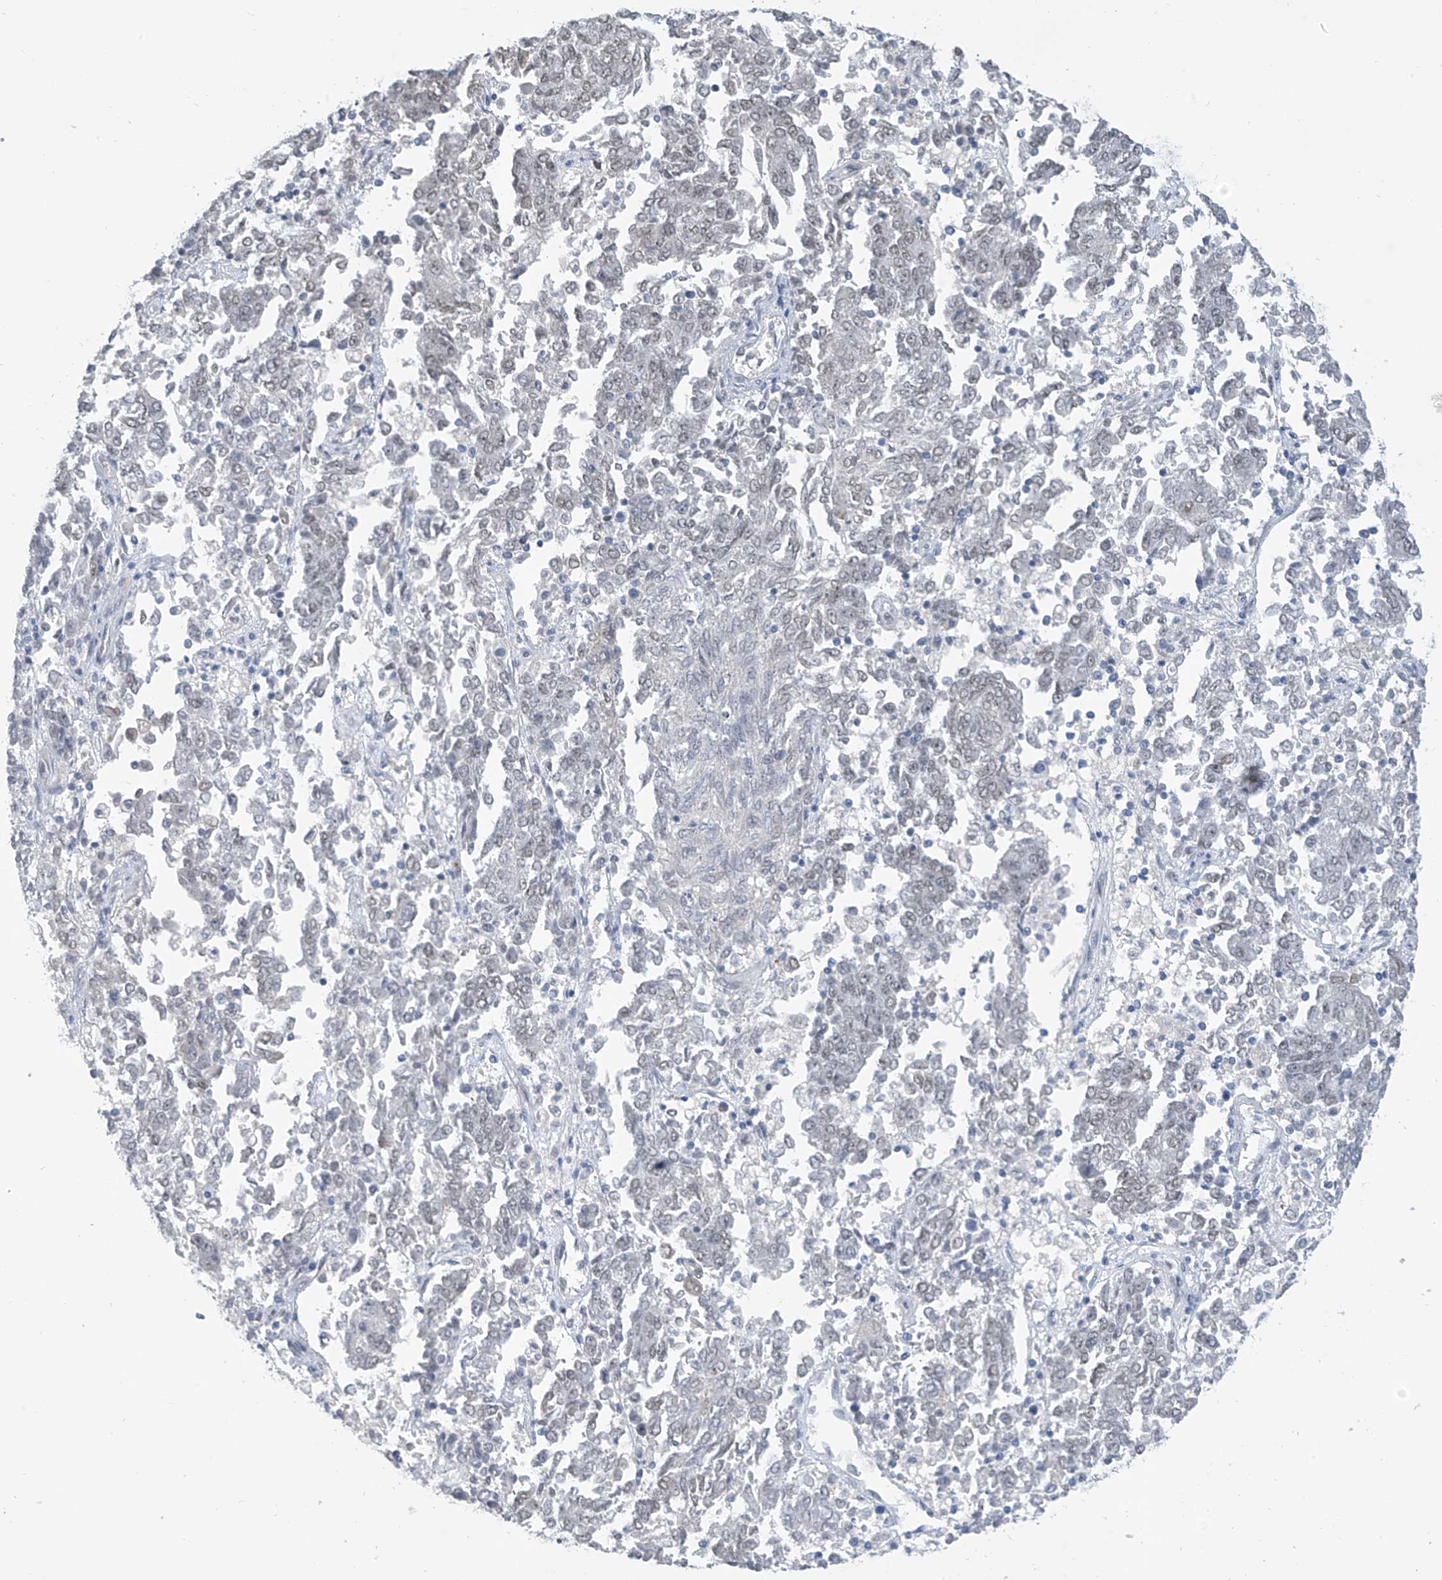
{"staining": {"intensity": "weak", "quantity": "<25%", "location": "nuclear"}, "tissue": "endometrial cancer", "cell_type": "Tumor cells", "image_type": "cancer", "snomed": [{"axis": "morphology", "description": "Adenocarcinoma, NOS"}, {"axis": "topography", "description": "Endometrium"}], "caption": "Tumor cells are negative for protein expression in human adenocarcinoma (endometrial).", "gene": "MCM9", "patient": {"sex": "female", "age": 80}}